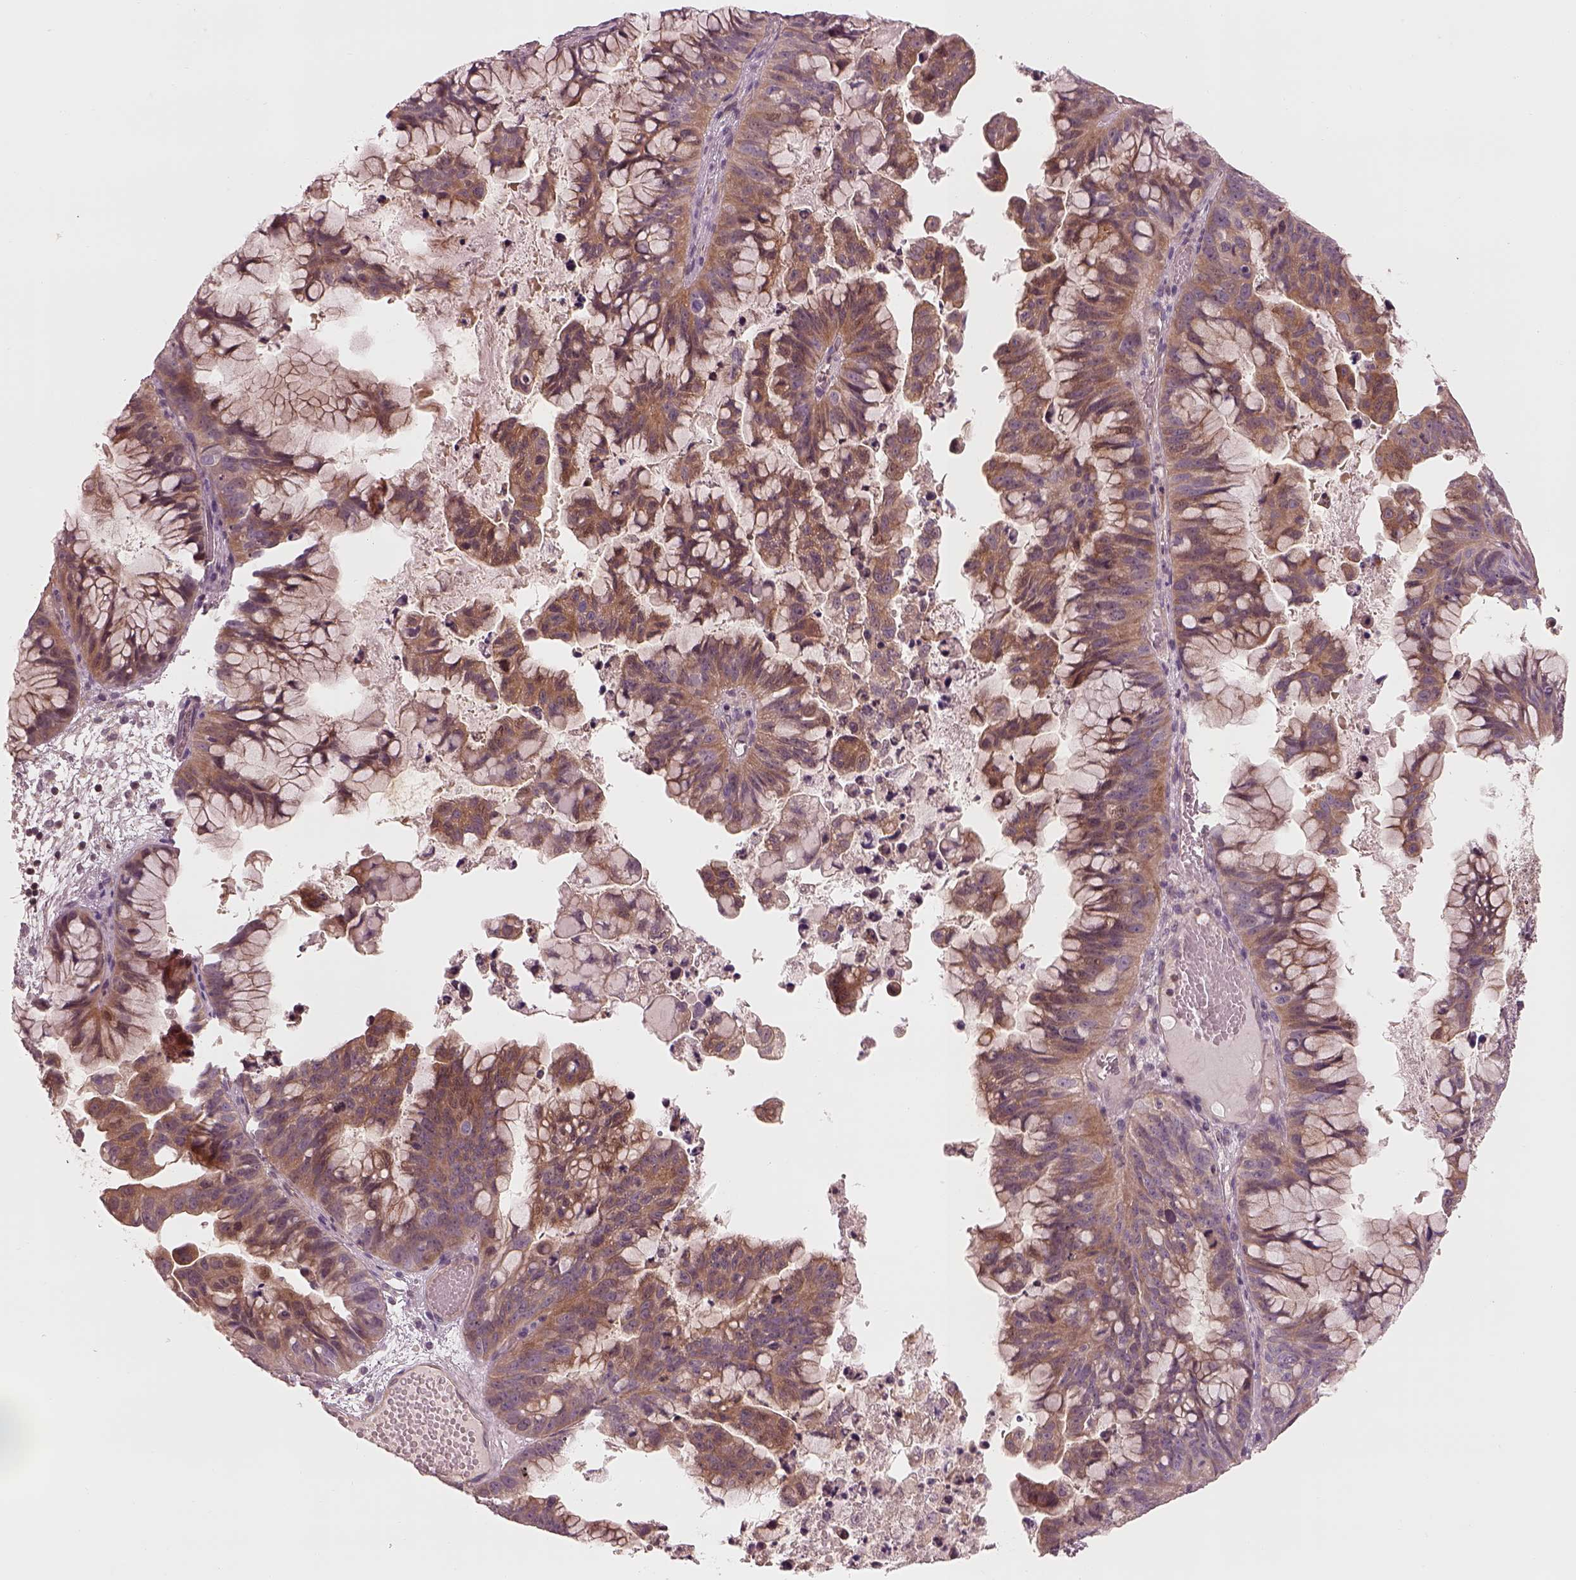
{"staining": {"intensity": "moderate", "quantity": ">75%", "location": "cytoplasmic/membranous"}, "tissue": "ovarian cancer", "cell_type": "Tumor cells", "image_type": "cancer", "snomed": [{"axis": "morphology", "description": "Cystadenocarcinoma, mucinous, NOS"}, {"axis": "topography", "description": "Ovary"}], "caption": "A histopathology image of ovarian cancer (mucinous cystadenocarcinoma) stained for a protein shows moderate cytoplasmic/membranous brown staining in tumor cells. The protein is shown in brown color, while the nuclei are stained blue.", "gene": "FAM107B", "patient": {"sex": "female", "age": 76}}